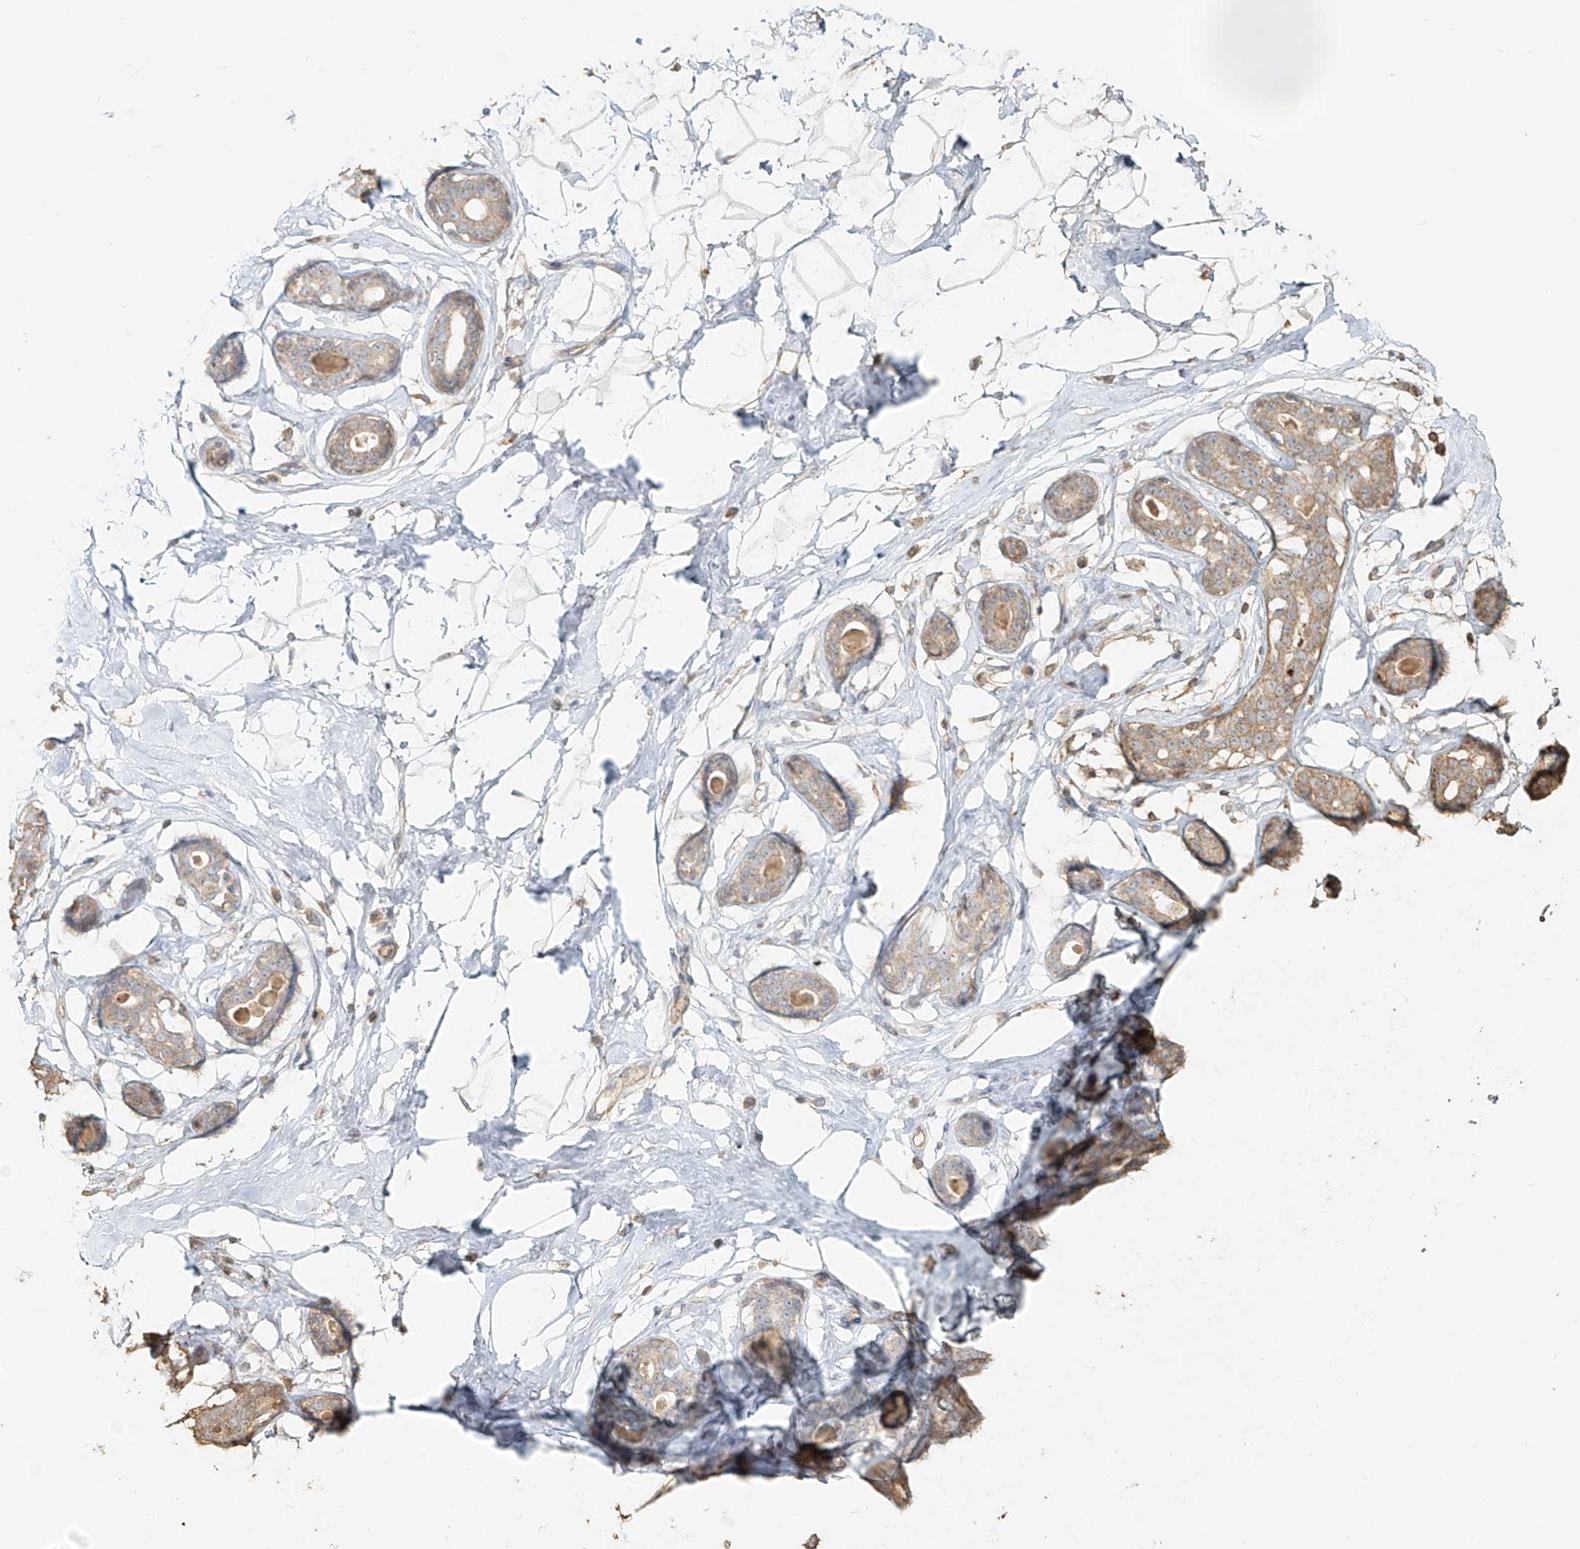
{"staining": {"intensity": "weak", "quantity": "25%-75%", "location": "cytoplasmic/membranous"}, "tissue": "breast", "cell_type": "Adipocytes", "image_type": "normal", "snomed": [{"axis": "morphology", "description": "Normal tissue, NOS"}, {"axis": "morphology", "description": "Adenoma, NOS"}, {"axis": "topography", "description": "Breast"}], "caption": "This micrograph exhibits immunohistochemistry (IHC) staining of benign human breast, with low weak cytoplasmic/membranous expression in approximately 25%-75% of adipocytes.", "gene": "NPHS1", "patient": {"sex": "female", "age": 23}}